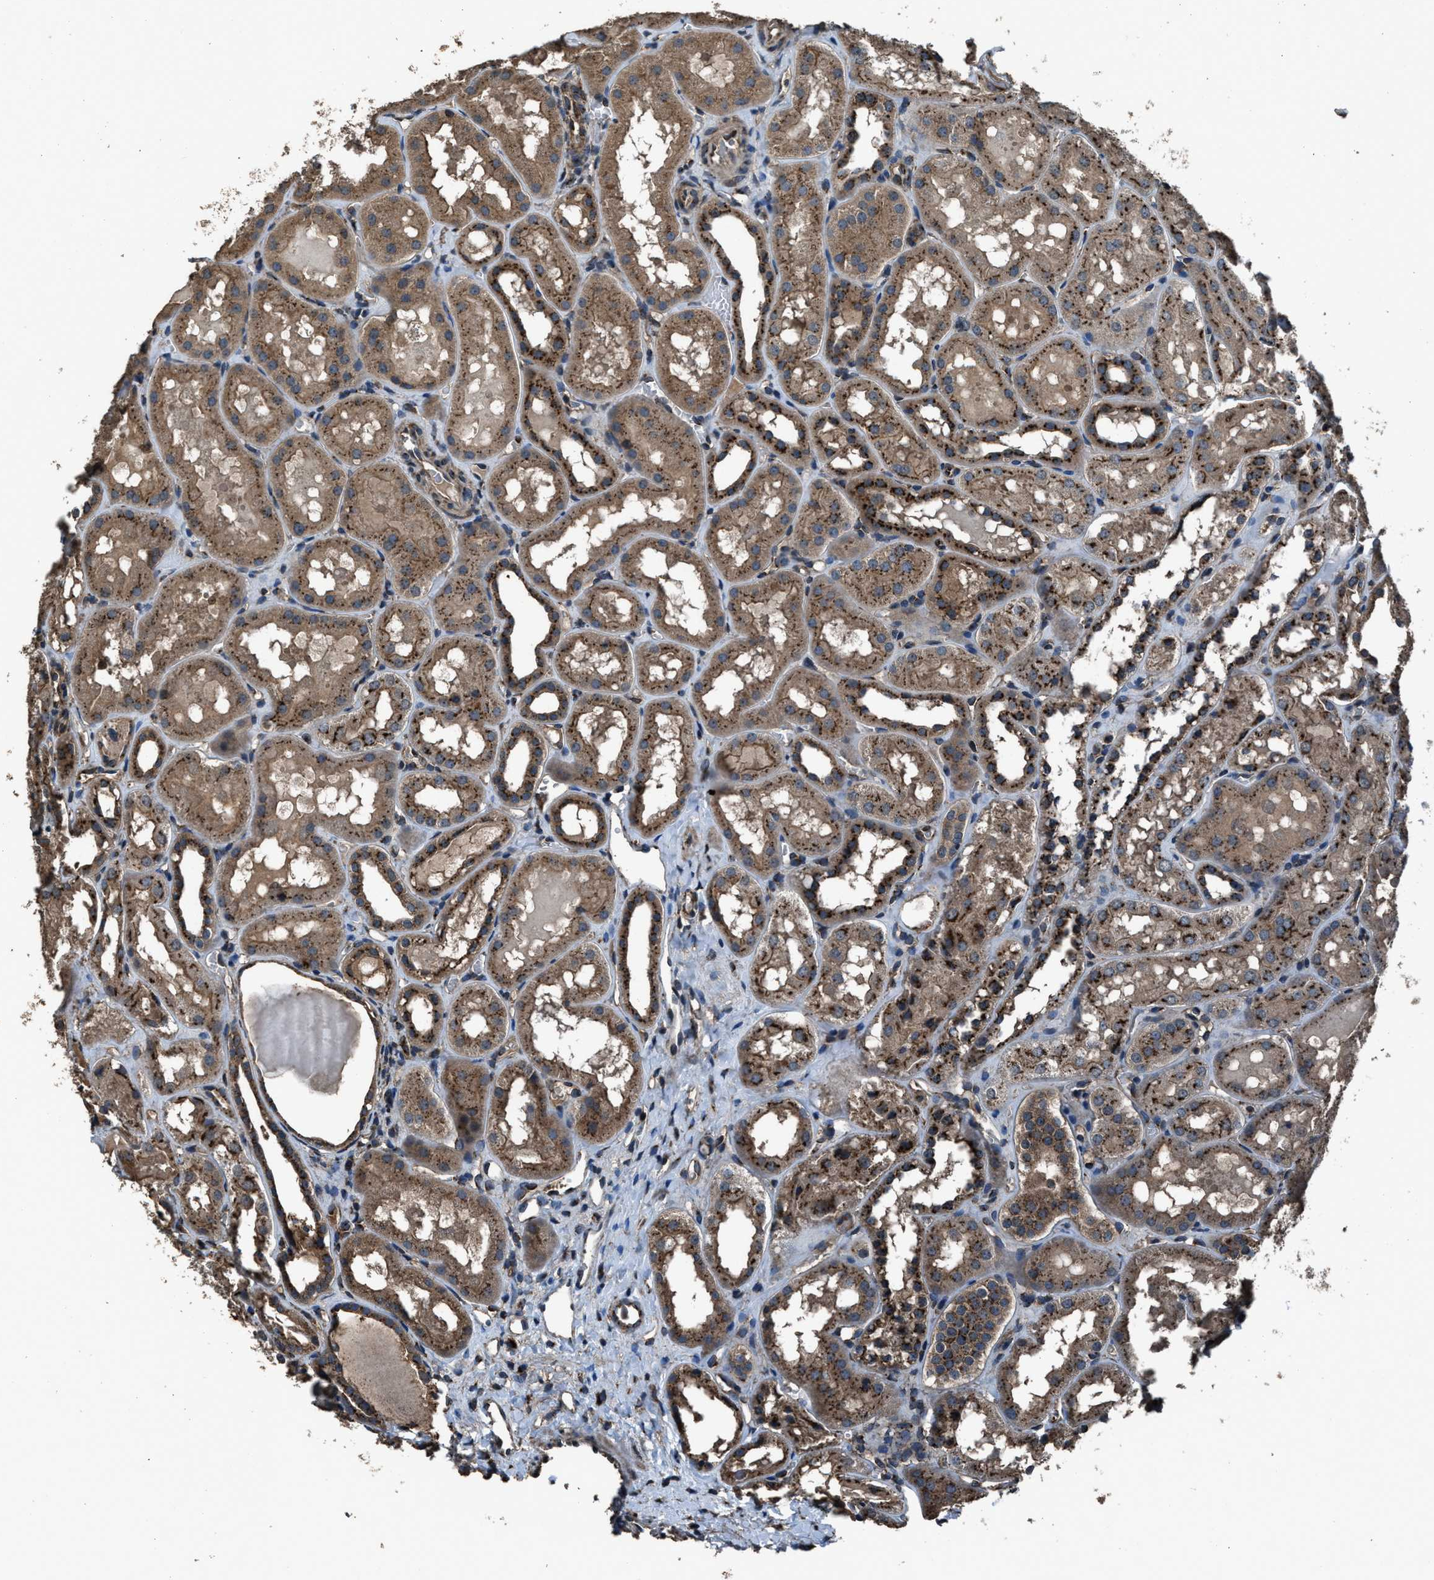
{"staining": {"intensity": "strong", "quantity": ">75%", "location": "cytoplasmic/membranous"}, "tissue": "kidney", "cell_type": "Cells in glomeruli", "image_type": "normal", "snomed": [{"axis": "morphology", "description": "Normal tissue, NOS"}, {"axis": "topography", "description": "Kidney"}, {"axis": "topography", "description": "Urinary bladder"}], "caption": "Cells in glomeruli reveal high levels of strong cytoplasmic/membranous staining in approximately >75% of cells in unremarkable kidney. The staining was performed using DAB, with brown indicating positive protein expression. Nuclei are stained blue with hematoxylin.", "gene": "SLC38A10", "patient": {"sex": "male", "age": 16}}